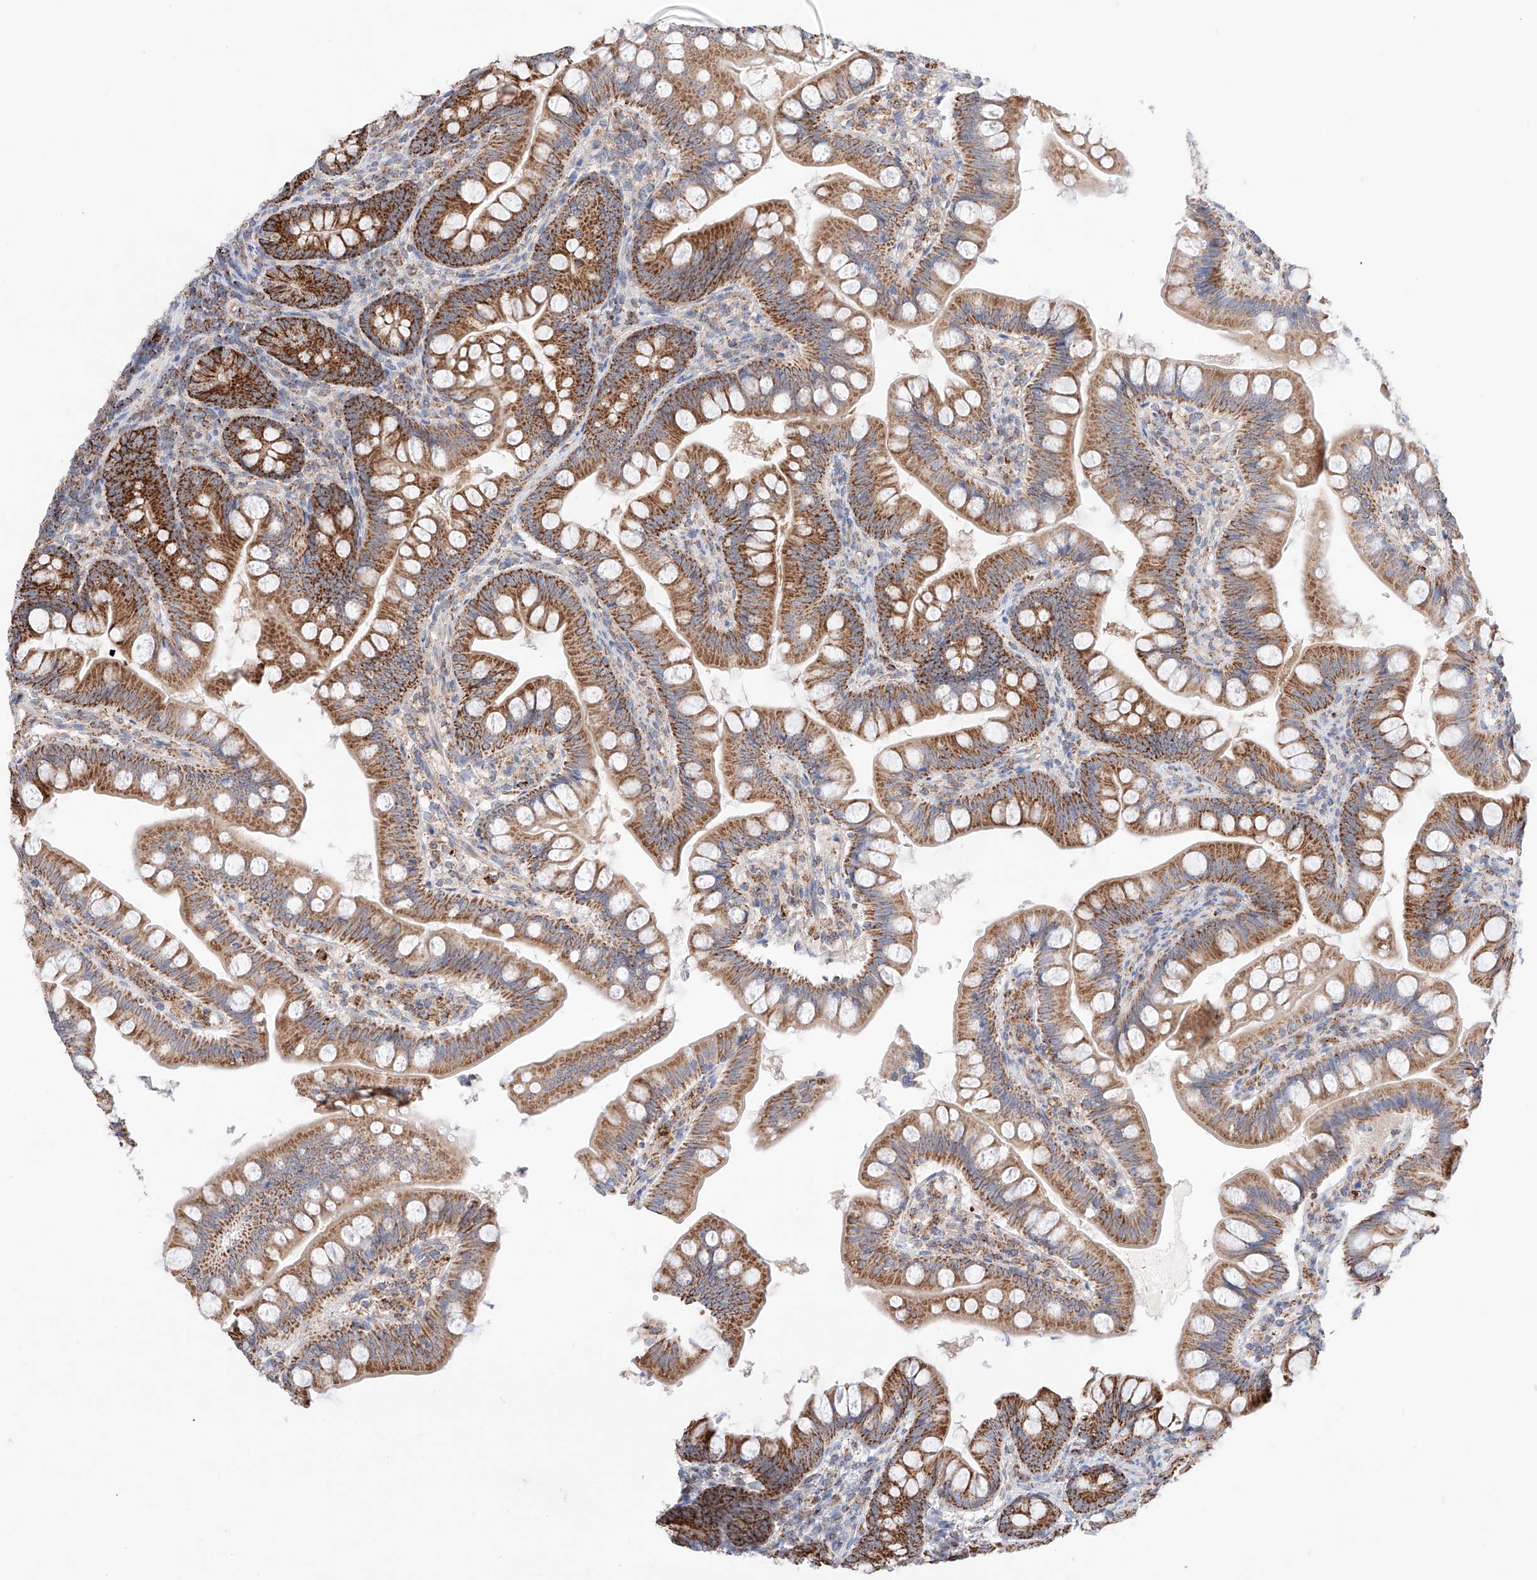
{"staining": {"intensity": "strong", "quantity": ">75%", "location": "cytoplasmic/membranous"}, "tissue": "small intestine", "cell_type": "Glandular cells", "image_type": "normal", "snomed": [{"axis": "morphology", "description": "Normal tissue, NOS"}, {"axis": "topography", "description": "Small intestine"}], "caption": "Immunohistochemical staining of unremarkable small intestine displays strong cytoplasmic/membranous protein expression in about >75% of glandular cells.", "gene": "KTI12", "patient": {"sex": "male", "age": 7}}